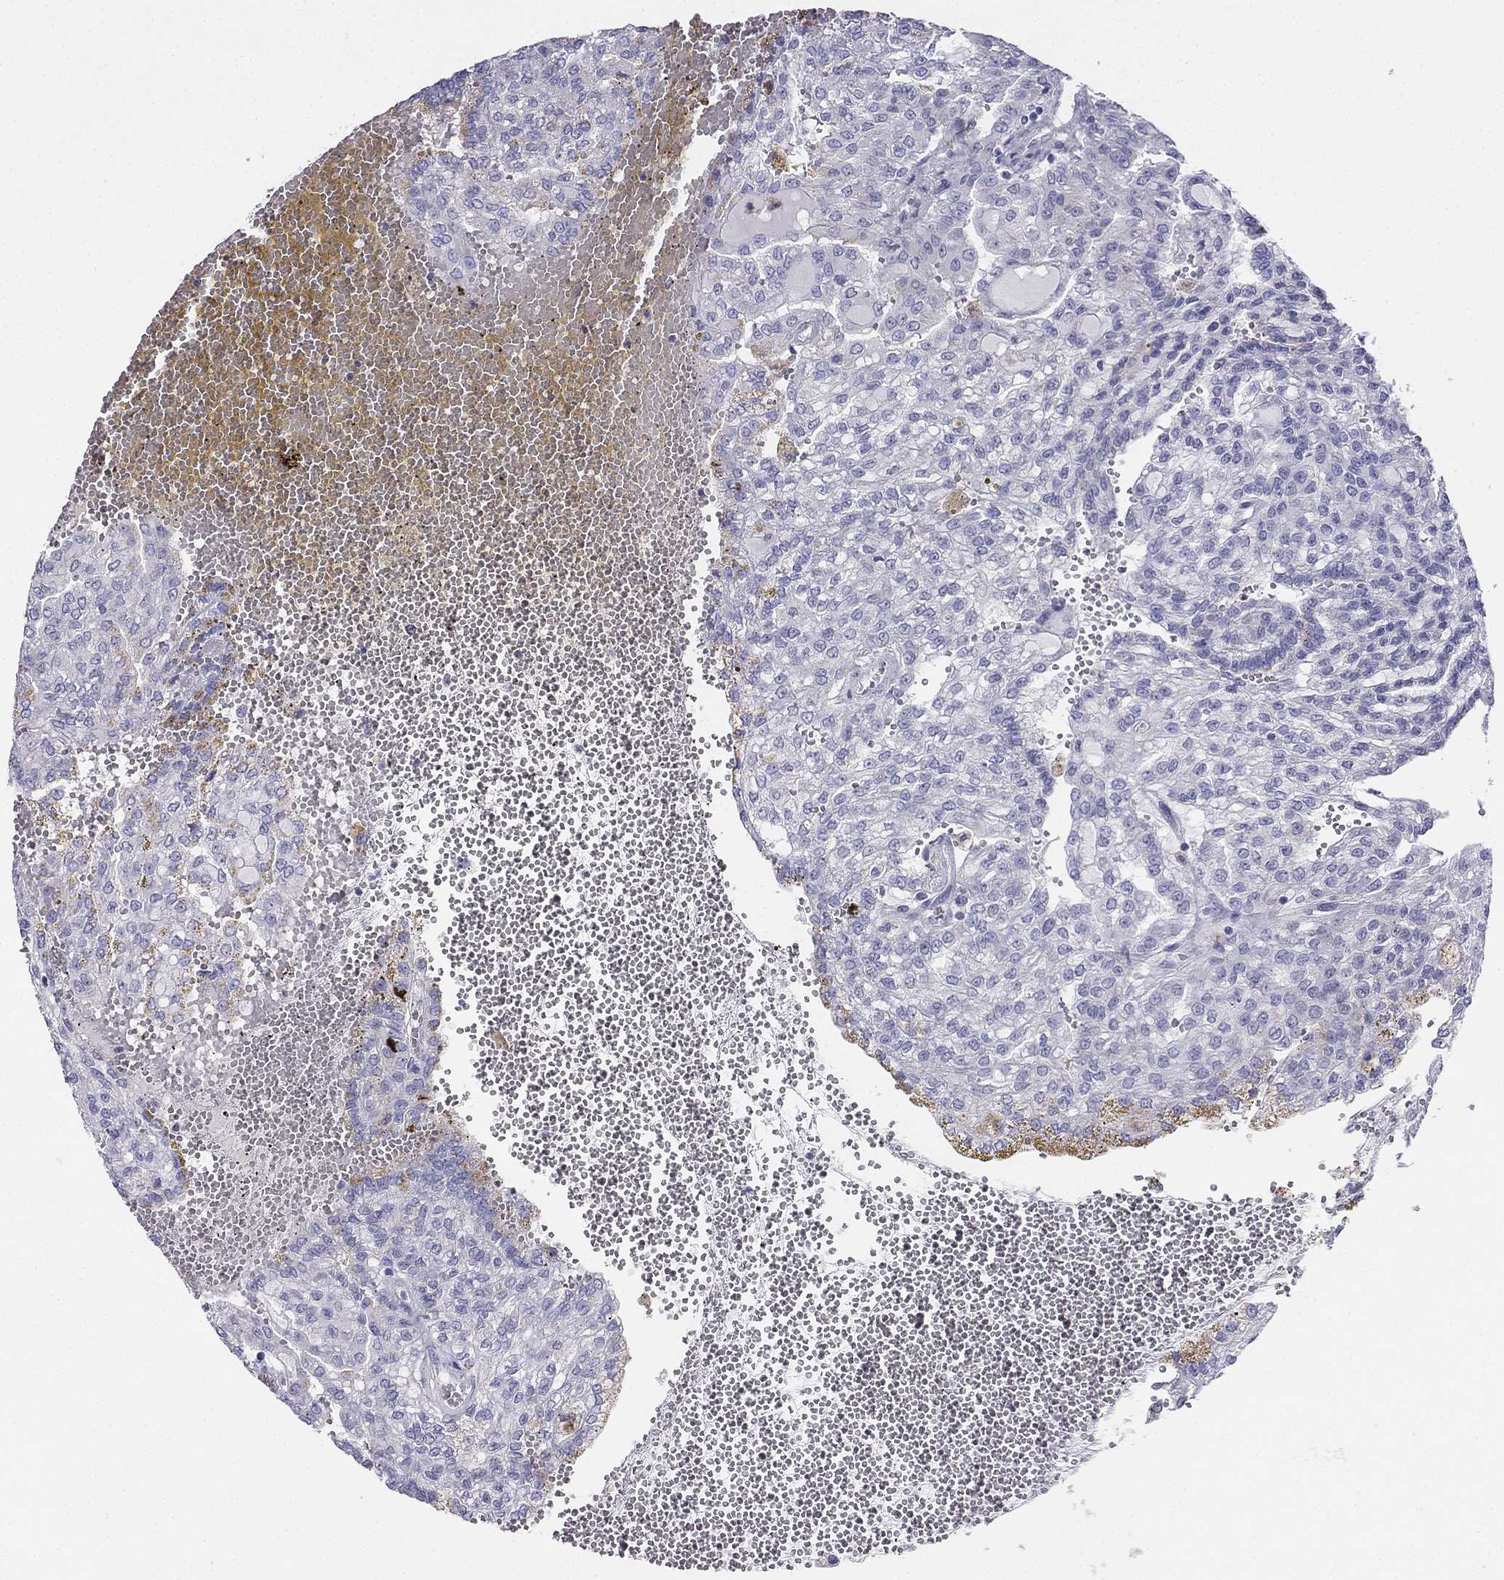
{"staining": {"intensity": "negative", "quantity": "none", "location": "none"}, "tissue": "renal cancer", "cell_type": "Tumor cells", "image_type": "cancer", "snomed": [{"axis": "morphology", "description": "Adenocarcinoma, NOS"}, {"axis": "topography", "description": "Kidney"}], "caption": "Tumor cells are negative for brown protein staining in renal cancer (adenocarcinoma).", "gene": "ALOXE3", "patient": {"sex": "male", "age": 63}}